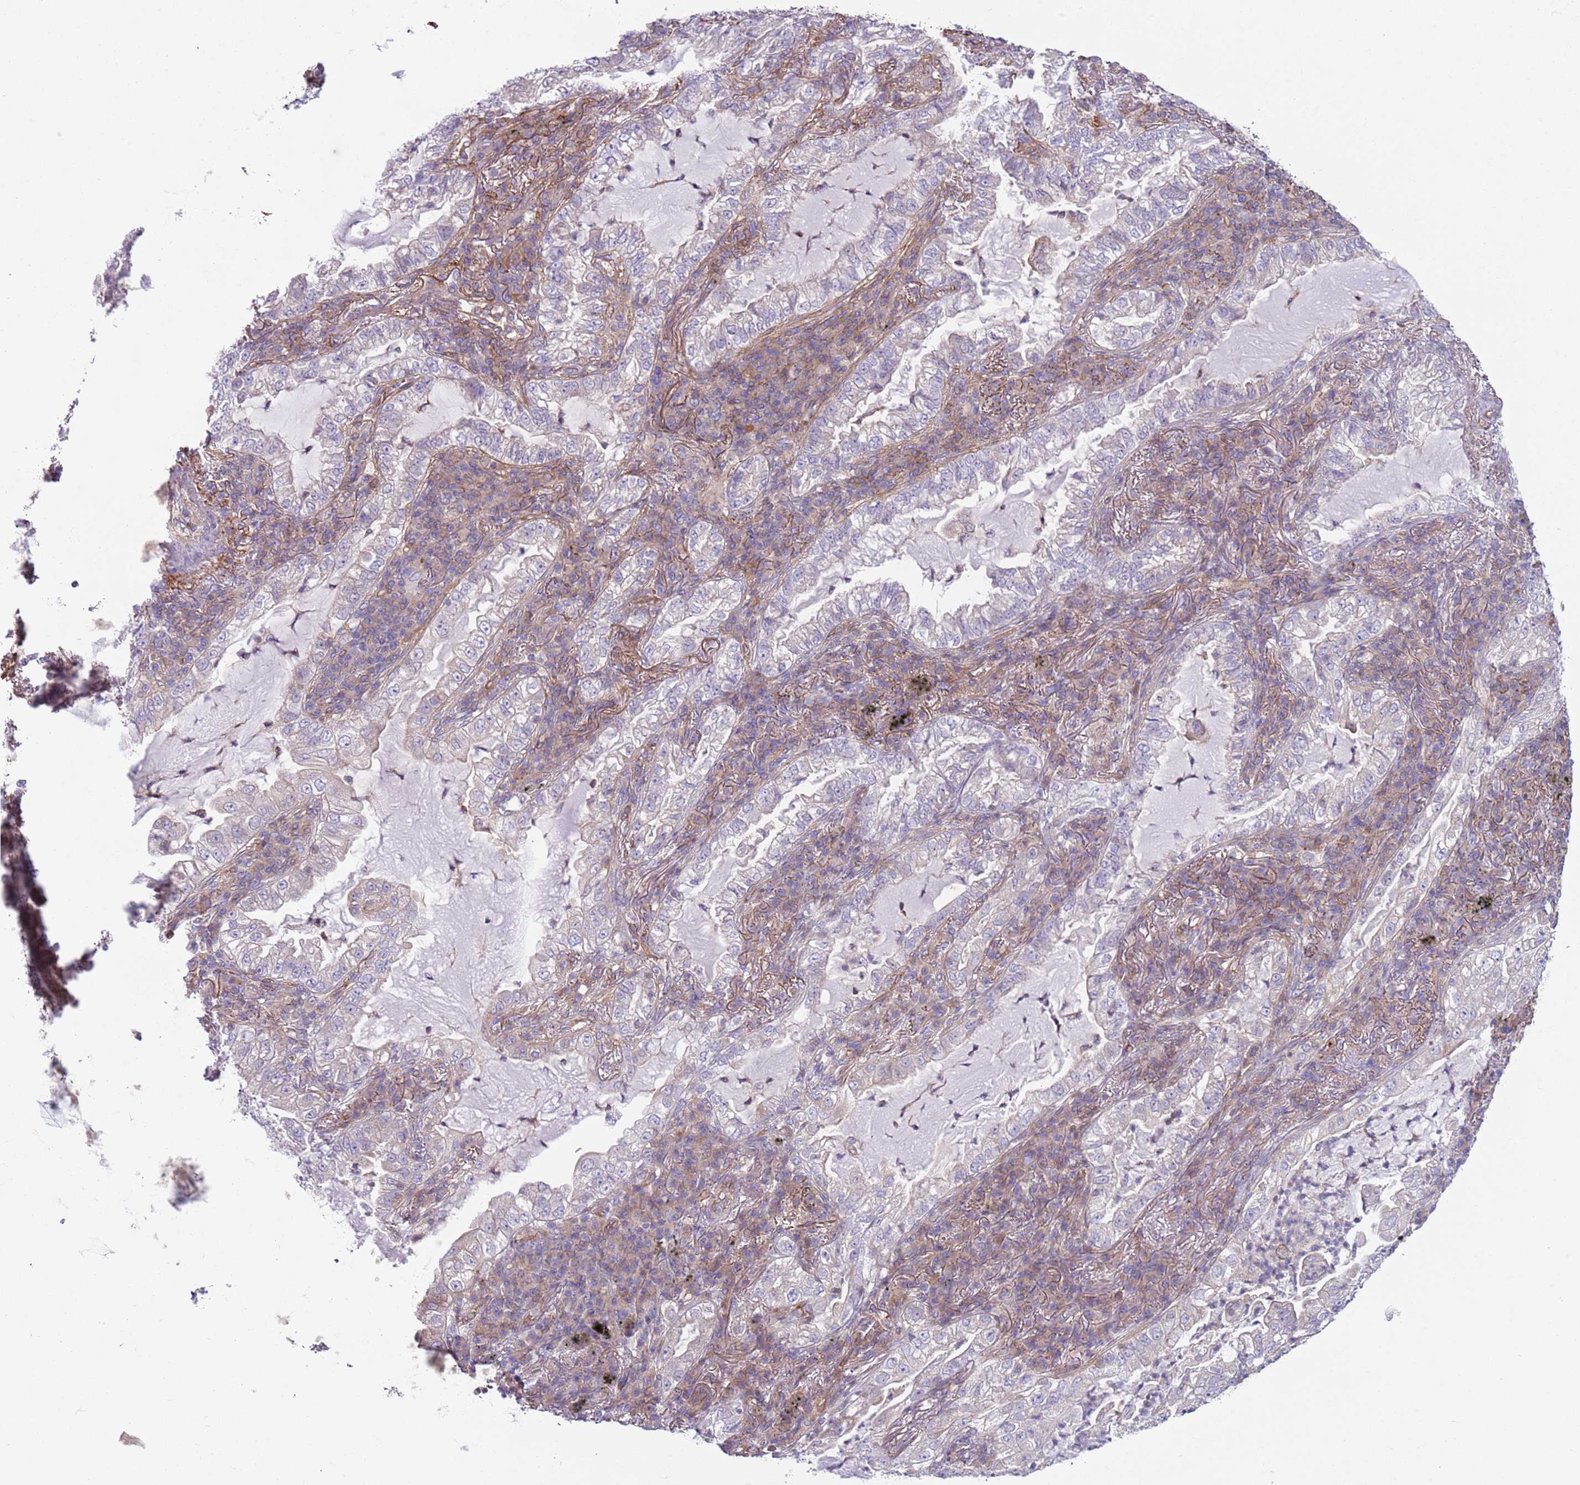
{"staining": {"intensity": "negative", "quantity": "none", "location": "none"}, "tissue": "lung cancer", "cell_type": "Tumor cells", "image_type": "cancer", "snomed": [{"axis": "morphology", "description": "Adenocarcinoma, NOS"}, {"axis": "topography", "description": "Lung"}], "caption": "Immunohistochemical staining of lung cancer (adenocarcinoma) exhibits no significant staining in tumor cells.", "gene": "GNAI3", "patient": {"sex": "female", "age": 73}}